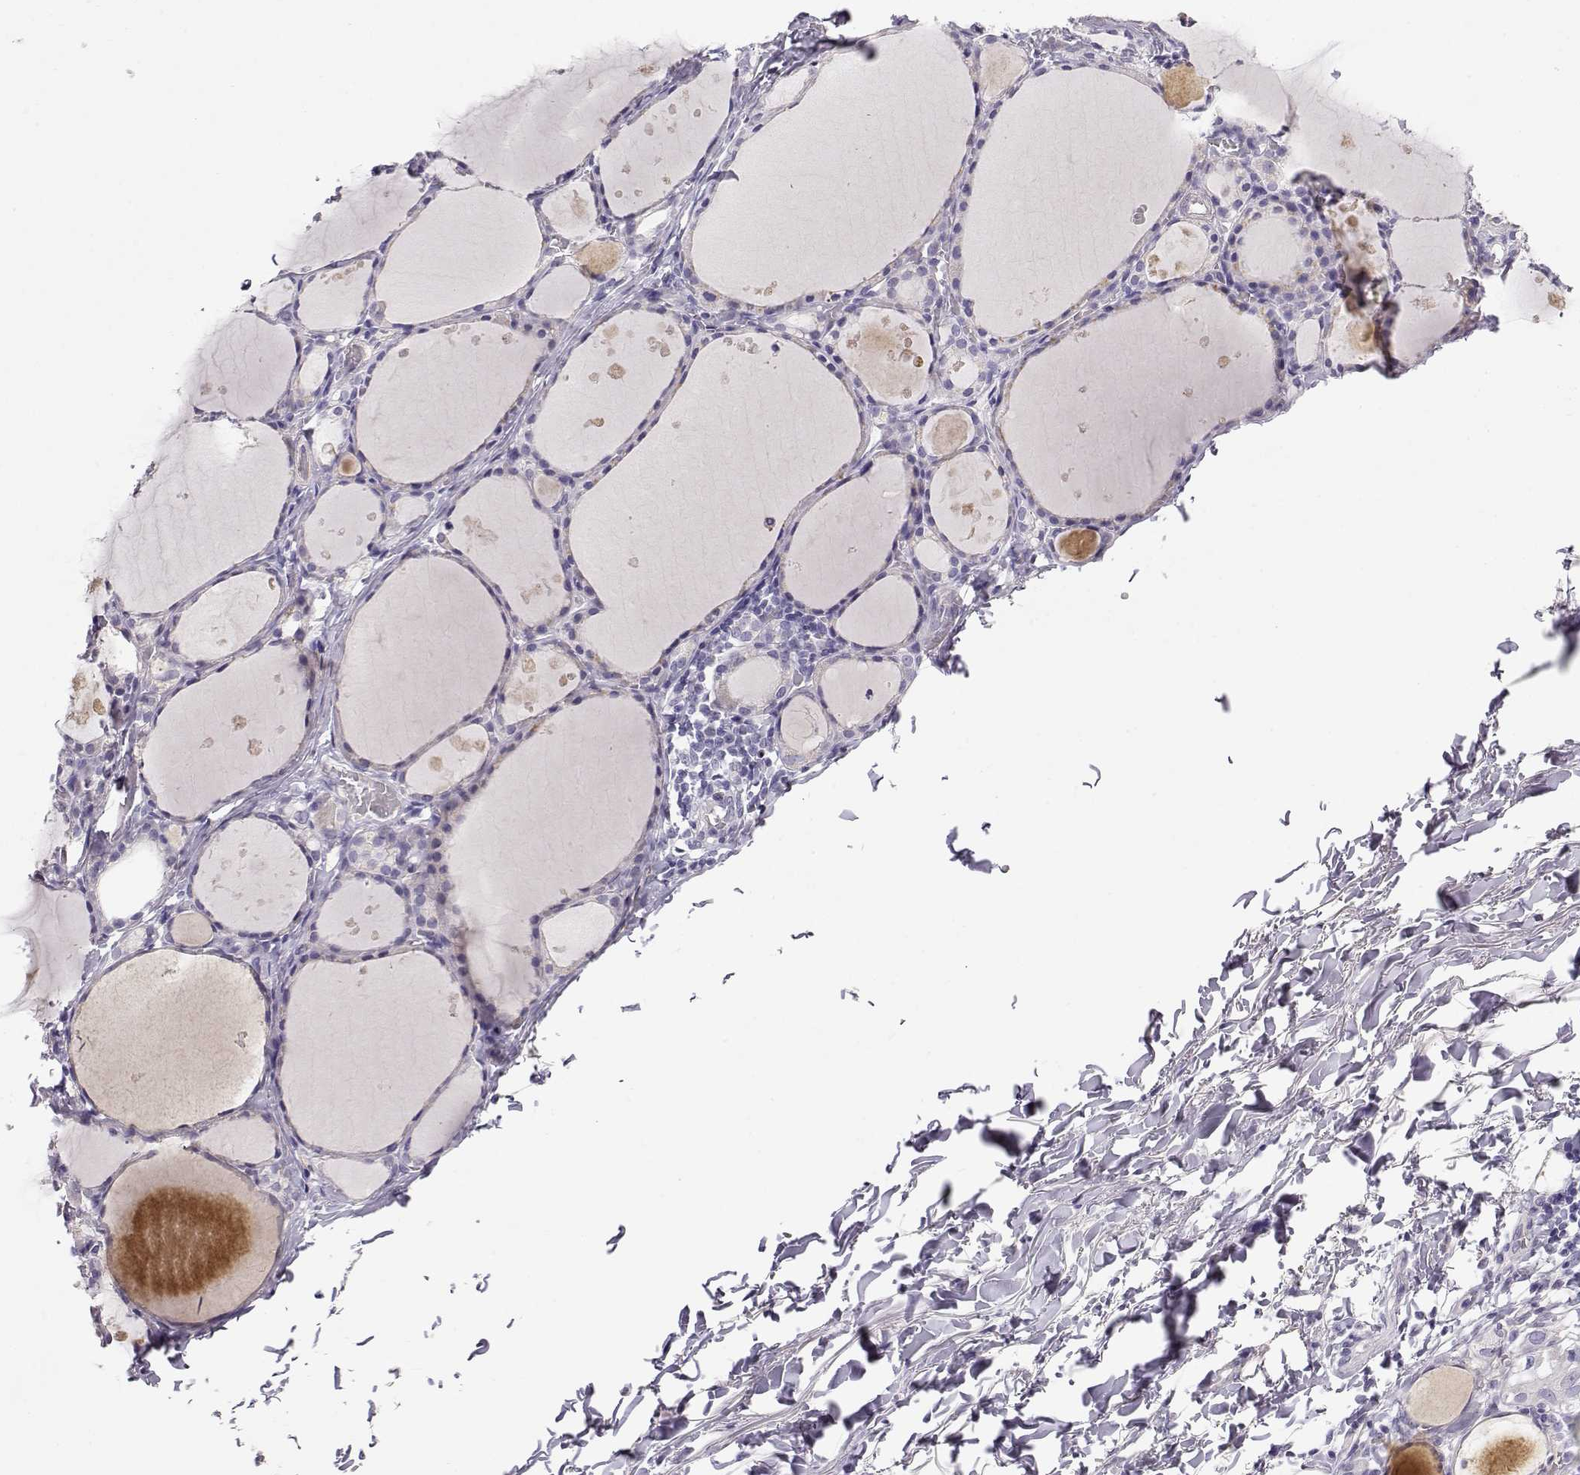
{"staining": {"intensity": "negative", "quantity": "none", "location": "none"}, "tissue": "thyroid gland", "cell_type": "Glandular cells", "image_type": "normal", "snomed": [{"axis": "morphology", "description": "Normal tissue, NOS"}, {"axis": "topography", "description": "Thyroid gland"}], "caption": "An immunohistochemistry micrograph of unremarkable thyroid gland is shown. There is no staining in glandular cells of thyroid gland. (Stains: DAB IHC with hematoxylin counter stain, Microscopy: brightfield microscopy at high magnification).", "gene": "ENDOU", "patient": {"sex": "male", "age": 68}}